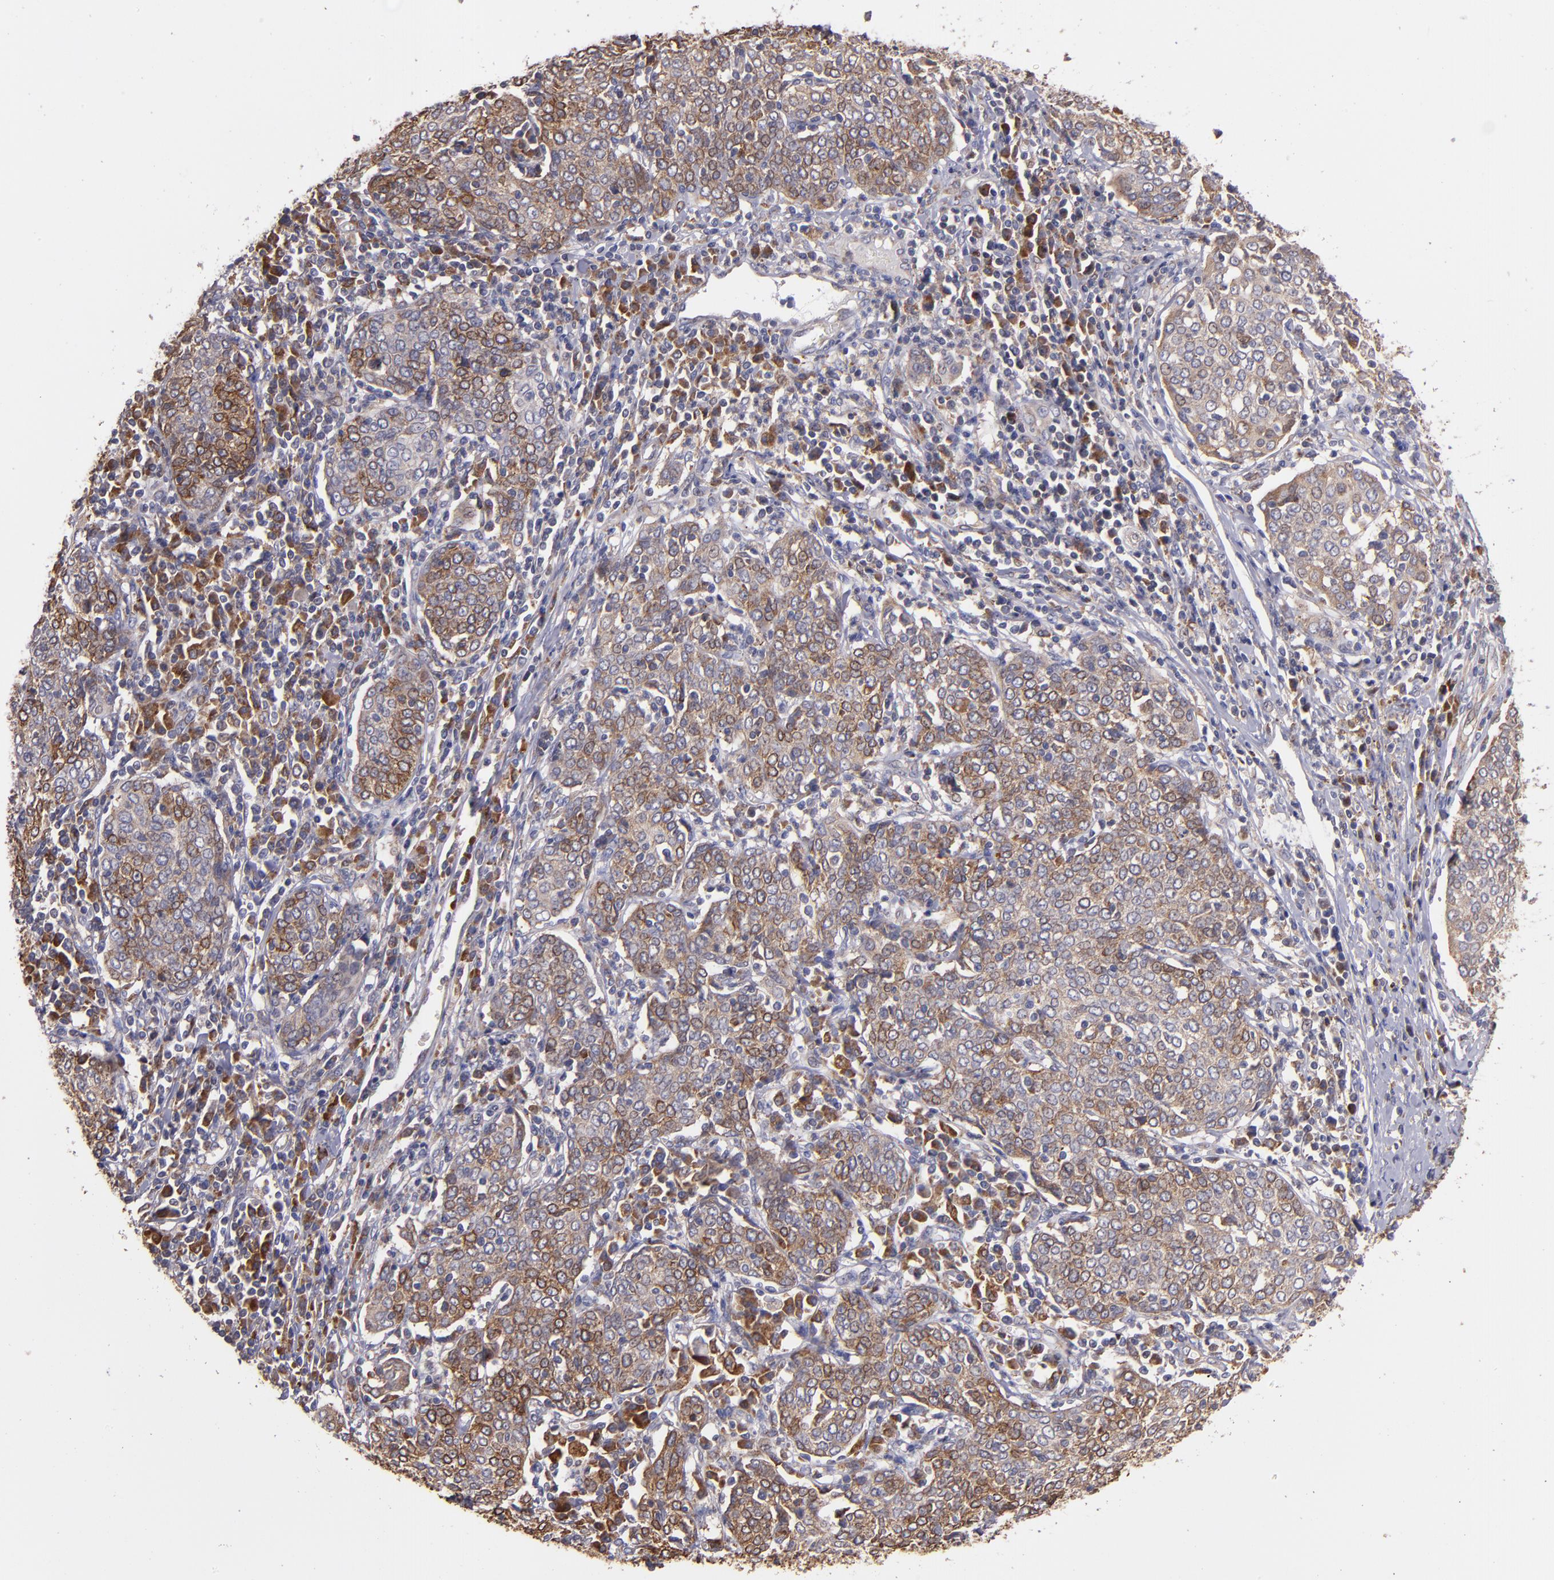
{"staining": {"intensity": "weak", "quantity": ">75%", "location": "cytoplasmic/membranous"}, "tissue": "cervical cancer", "cell_type": "Tumor cells", "image_type": "cancer", "snomed": [{"axis": "morphology", "description": "Squamous cell carcinoma, NOS"}, {"axis": "topography", "description": "Cervix"}], "caption": "A micrograph showing weak cytoplasmic/membranous positivity in about >75% of tumor cells in squamous cell carcinoma (cervical), as visualized by brown immunohistochemical staining.", "gene": "IFIH1", "patient": {"sex": "female", "age": 40}}